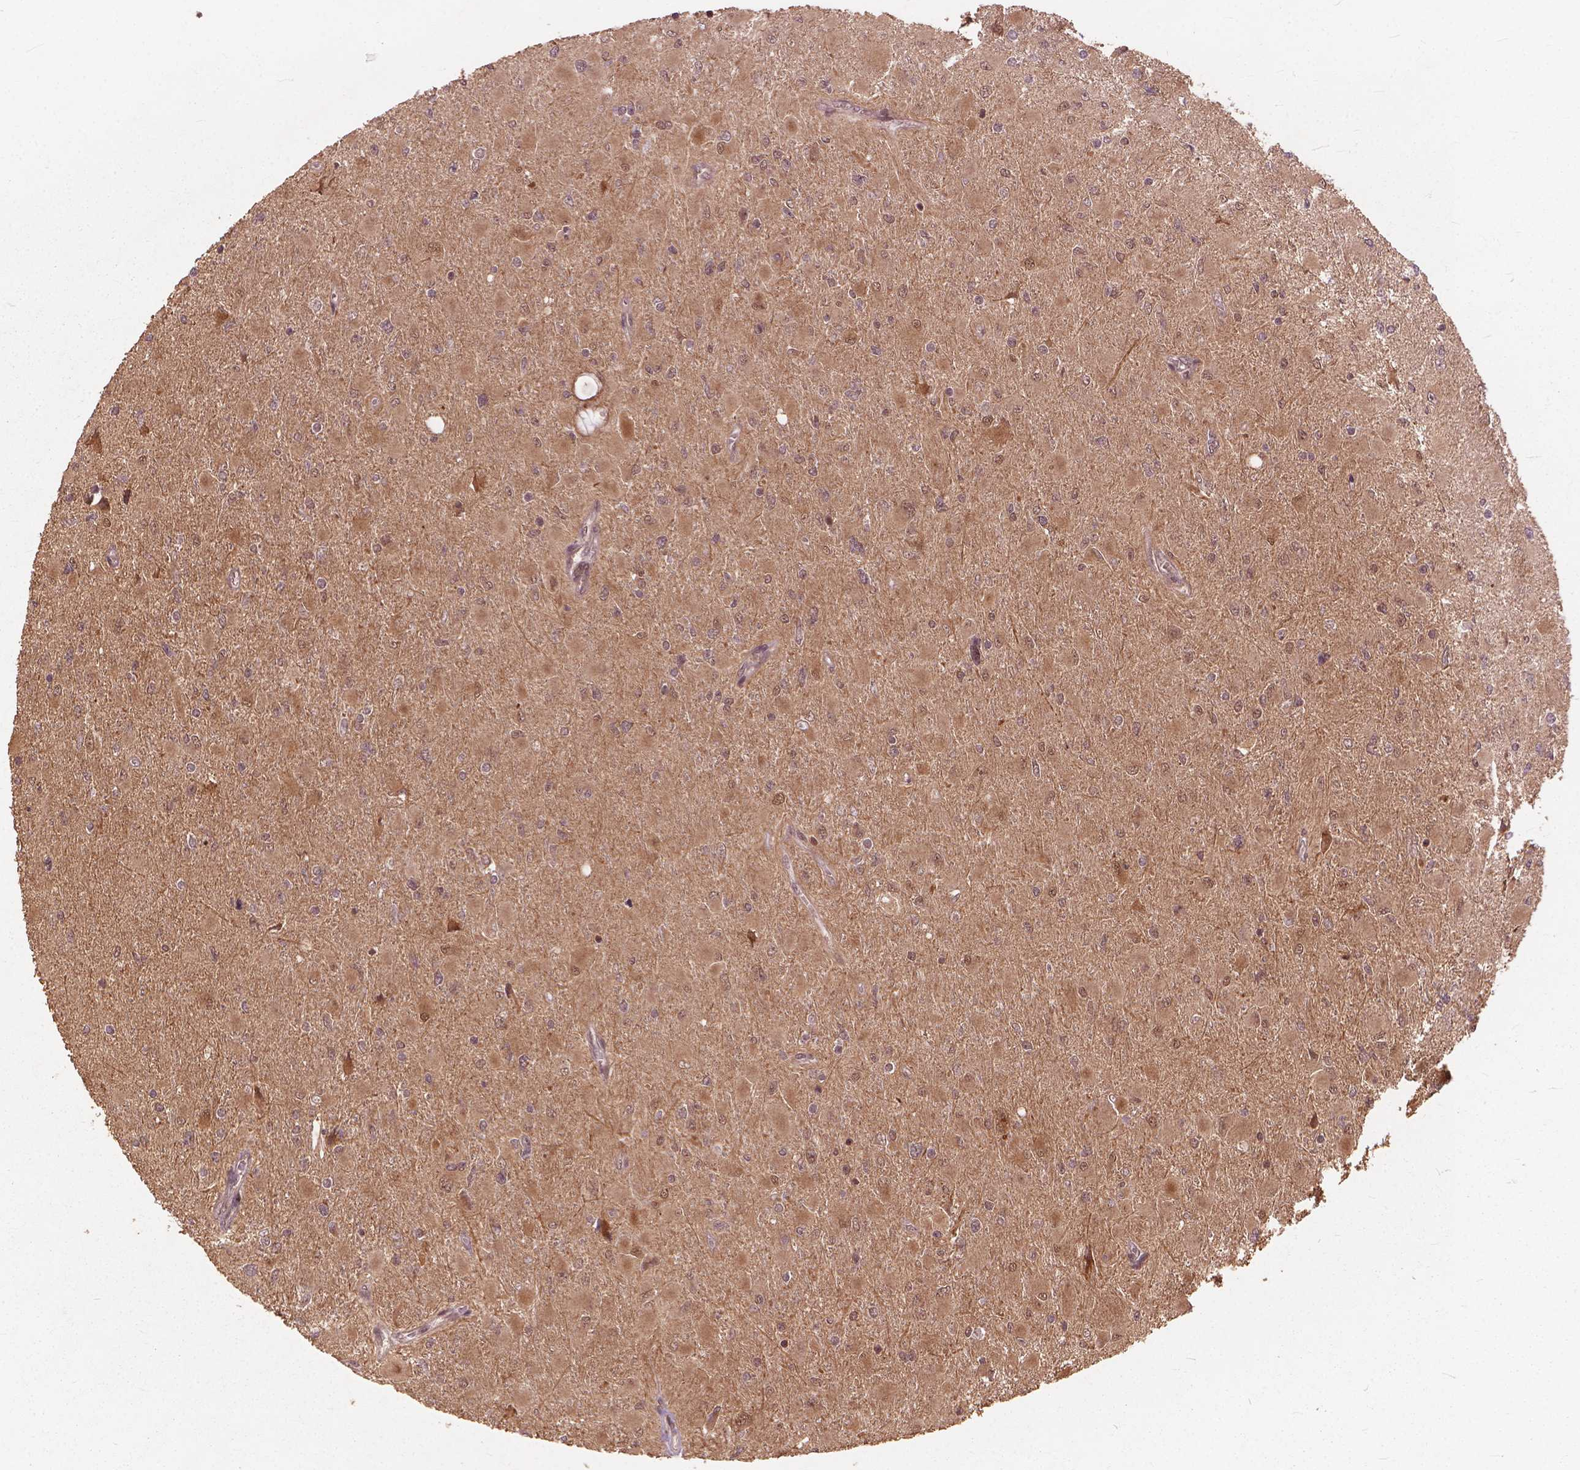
{"staining": {"intensity": "moderate", "quantity": "<25%", "location": "nuclear"}, "tissue": "glioma", "cell_type": "Tumor cells", "image_type": "cancer", "snomed": [{"axis": "morphology", "description": "Glioma, malignant, High grade"}, {"axis": "topography", "description": "Cerebral cortex"}], "caption": "A micrograph of human glioma stained for a protein shows moderate nuclear brown staining in tumor cells.", "gene": "SSU72", "patient": {"sex": "female", "age": 36}}